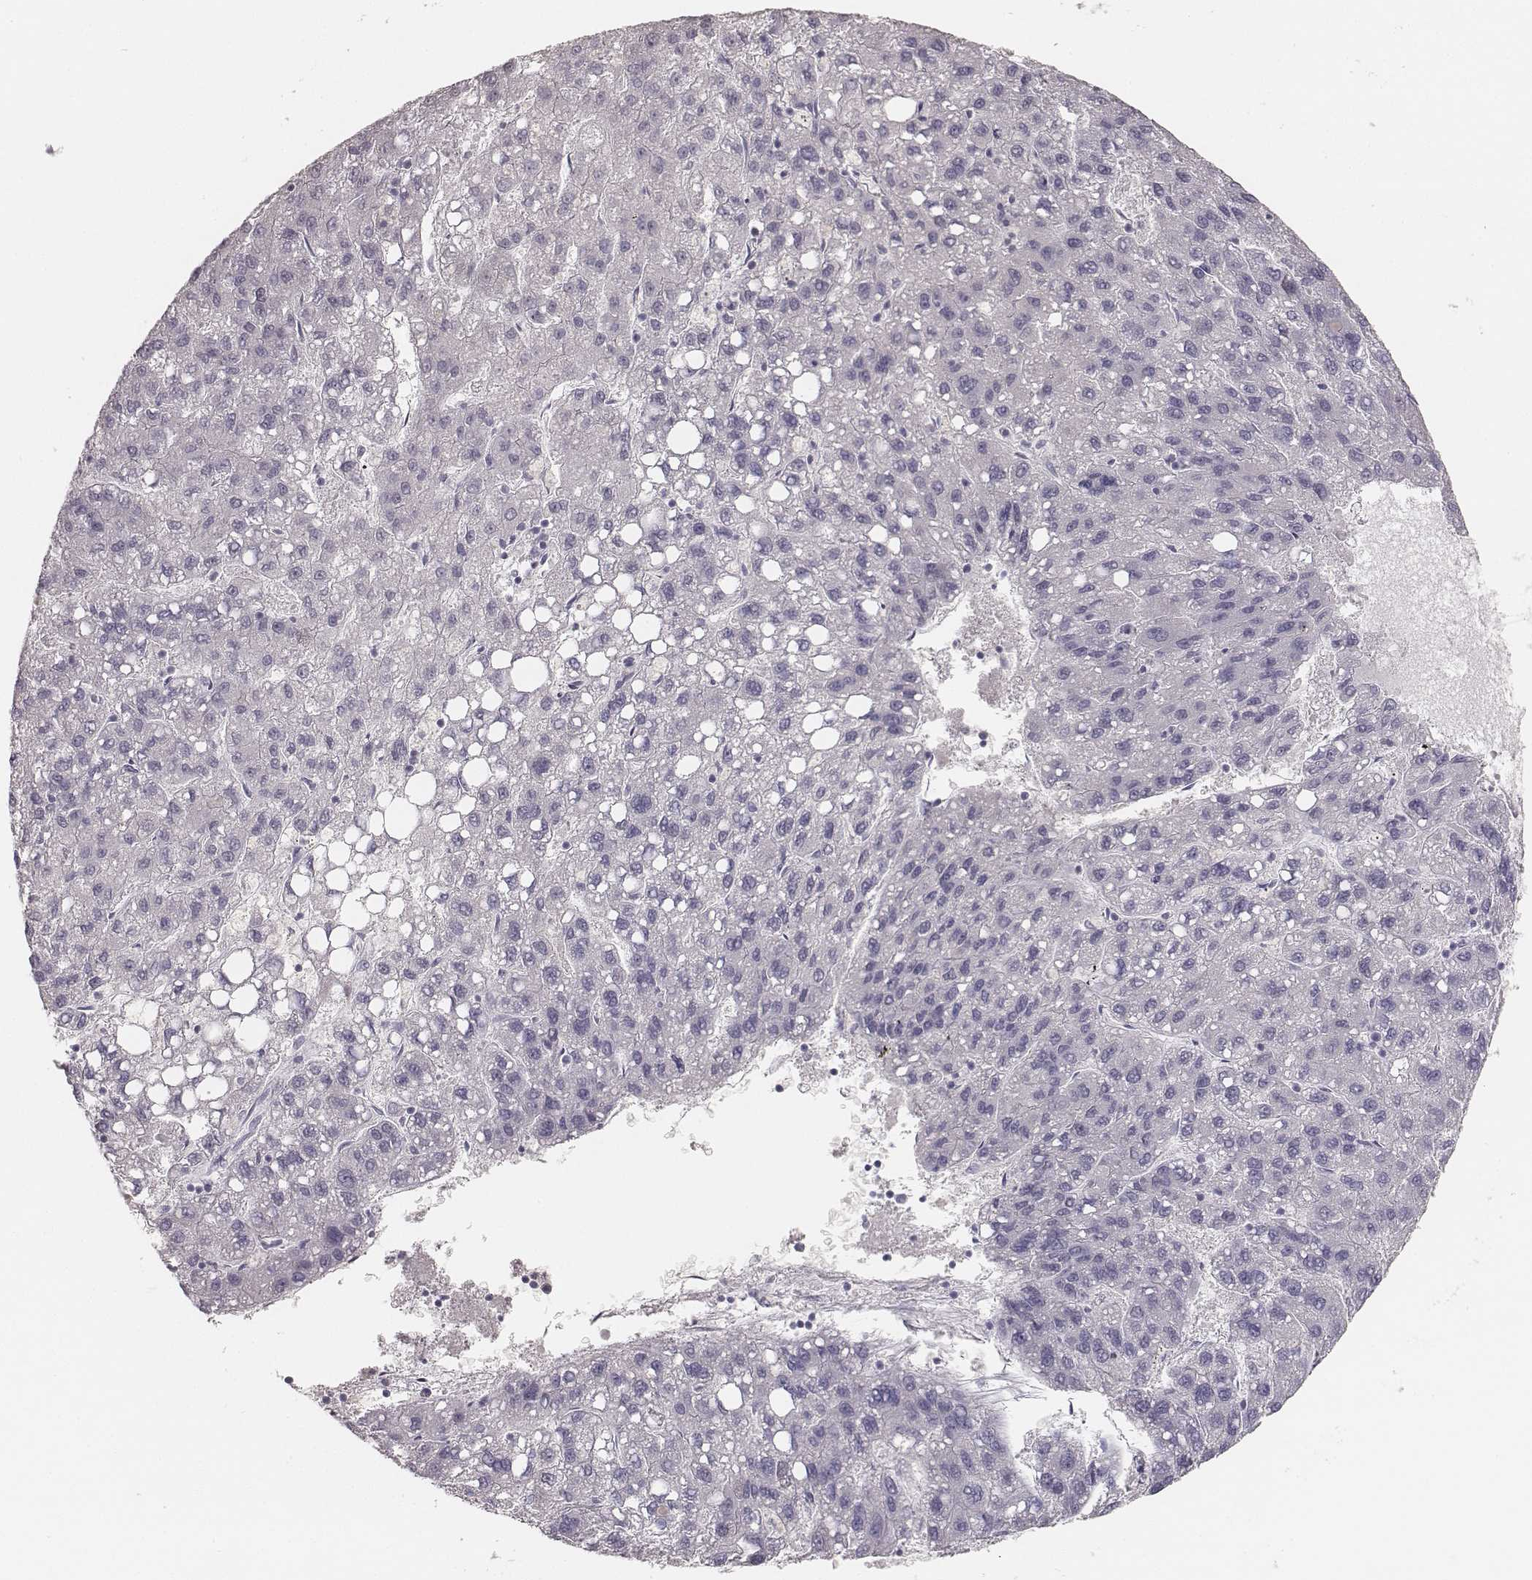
{"staining": {"intensity": "negative", "quantity": "none", "location": "none"}, "tissue": "liver cancer", "cell_type": "Tumor cells", "image_type": "cancer", "snomed": [{"axis": "morphology", "description": "Carcinoma, Hepatocellular, NOS"}, {"axis": "topography", "description": "Liver"}], "caption": "IHC of human liver hepatocellular carcinoma reveals no staining in tumor cells.", "gene": "MYH6", "patient": {"sex": "female", "age": 82}}